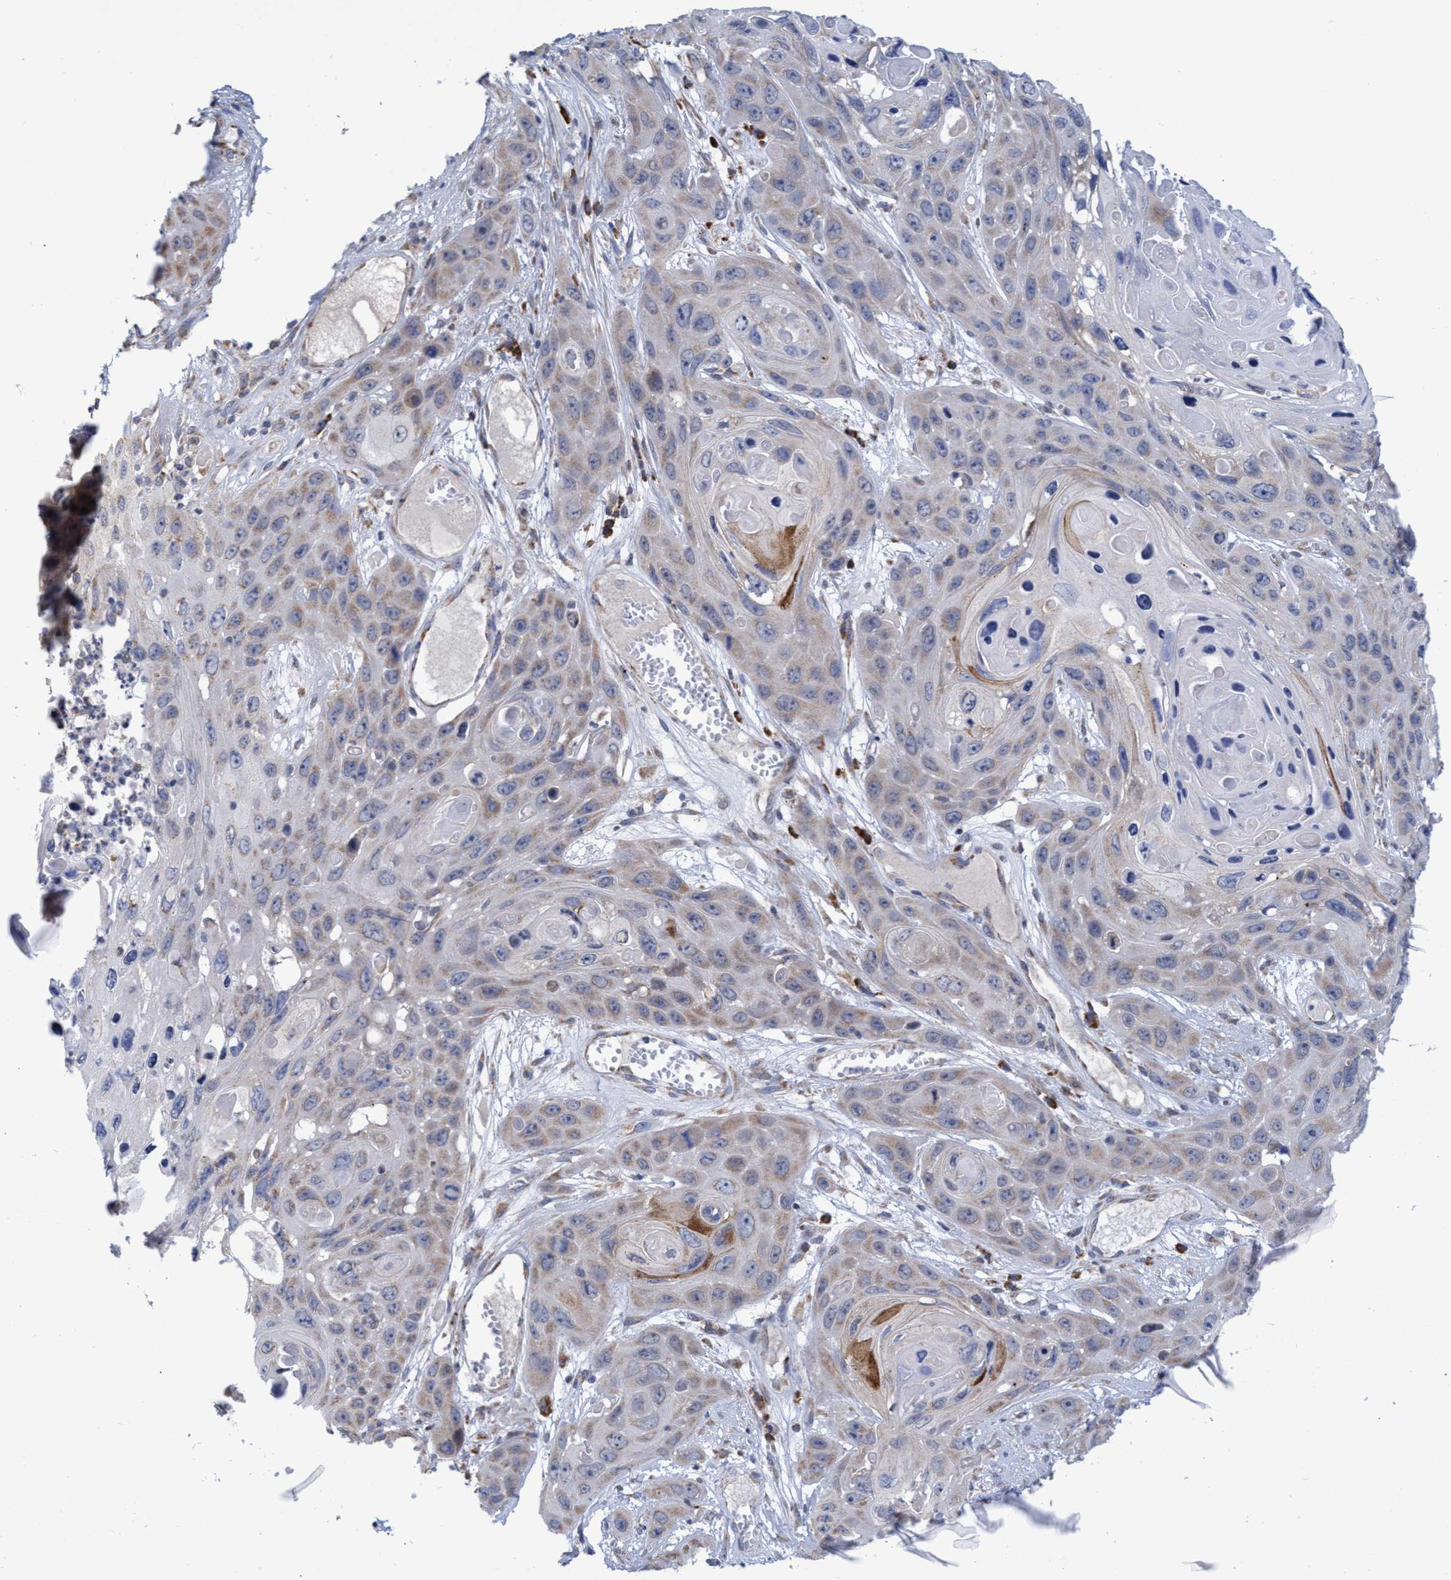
{"staining": {"intensity": "weak", "quantity": "25%-75%", "location": "cytoplasmic/membranous"}, "tissue": "skin cancer", "cell_type": "Tumor cells", "image_type": "cancer", "snomed": [{"axis": "morphology", "description": "Squamous cell carcinoma, NOS"}, {"axis": "topography", "description": "Skin"}], "caption": "Protein staining demonstrates weak cytoplasmic/membranous positivity in approximately 25%-75% of tumor cells in skin squamous cell carcinoma.", "gene": "NAT16", "patient": {"sex": "male", "age": 55}}